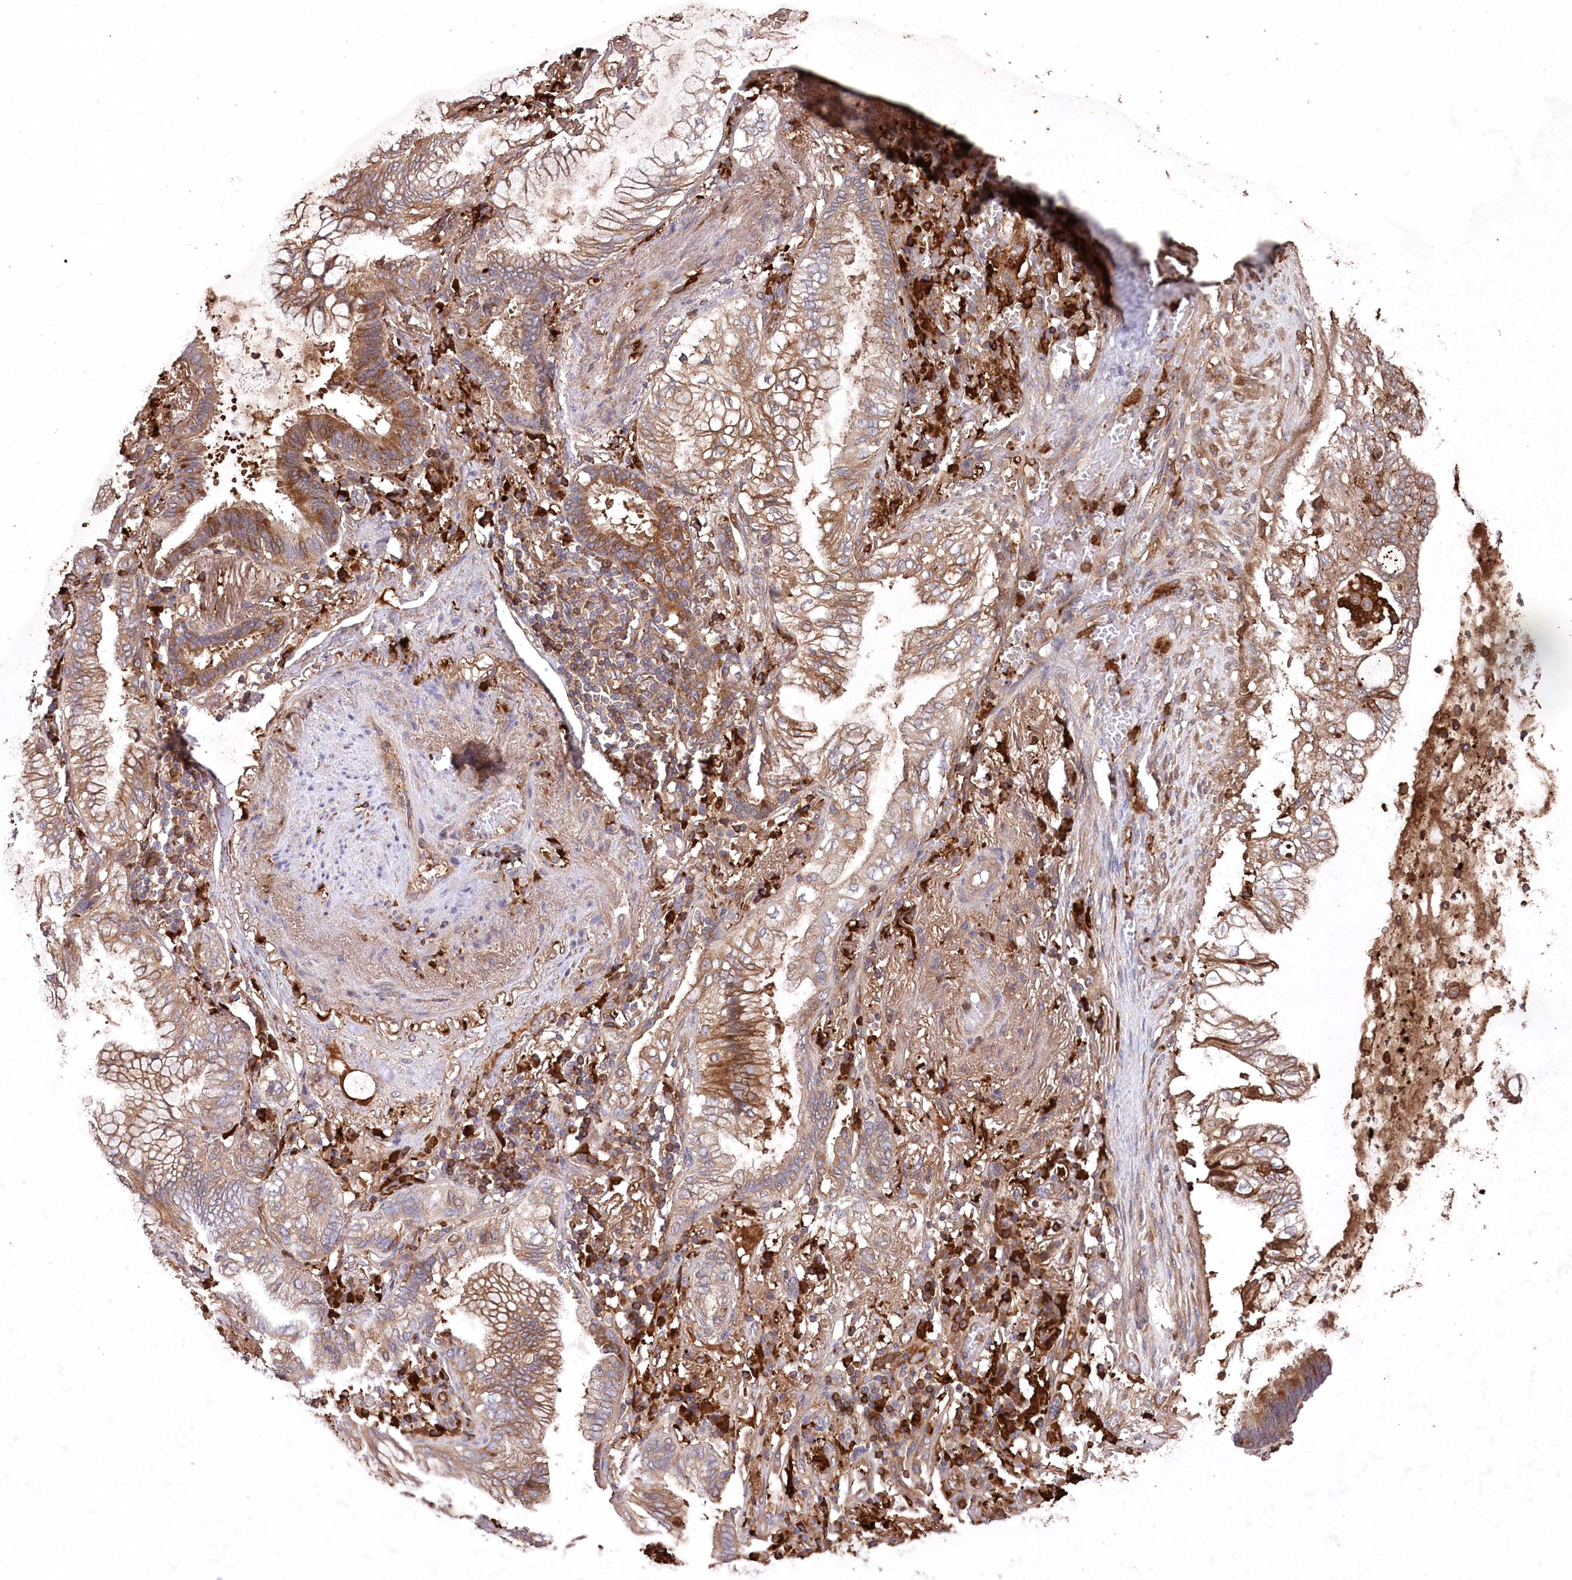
{"staining": {"intensity": "moderate", "quantity": ">75%", "location": "cytoplasmic/membranous"}, "tissue": "lung cancer", "cell_type": "Tumor cells", "image_type": "cancer", "snomed": [{"axis": "morphology", "description": "Adenocarcinoma, NOS"}, {"axis": "topography", "description": "Lung"}], "caption": "Immunohistochemical staining of adenocarcinoma (lung) exhibits medium levels of moderate cytoplasmic/membranous expression in about >75% of tumor cells.", "gene": "PPP1R21", "patient": {"sex": "female", "age": 70}}